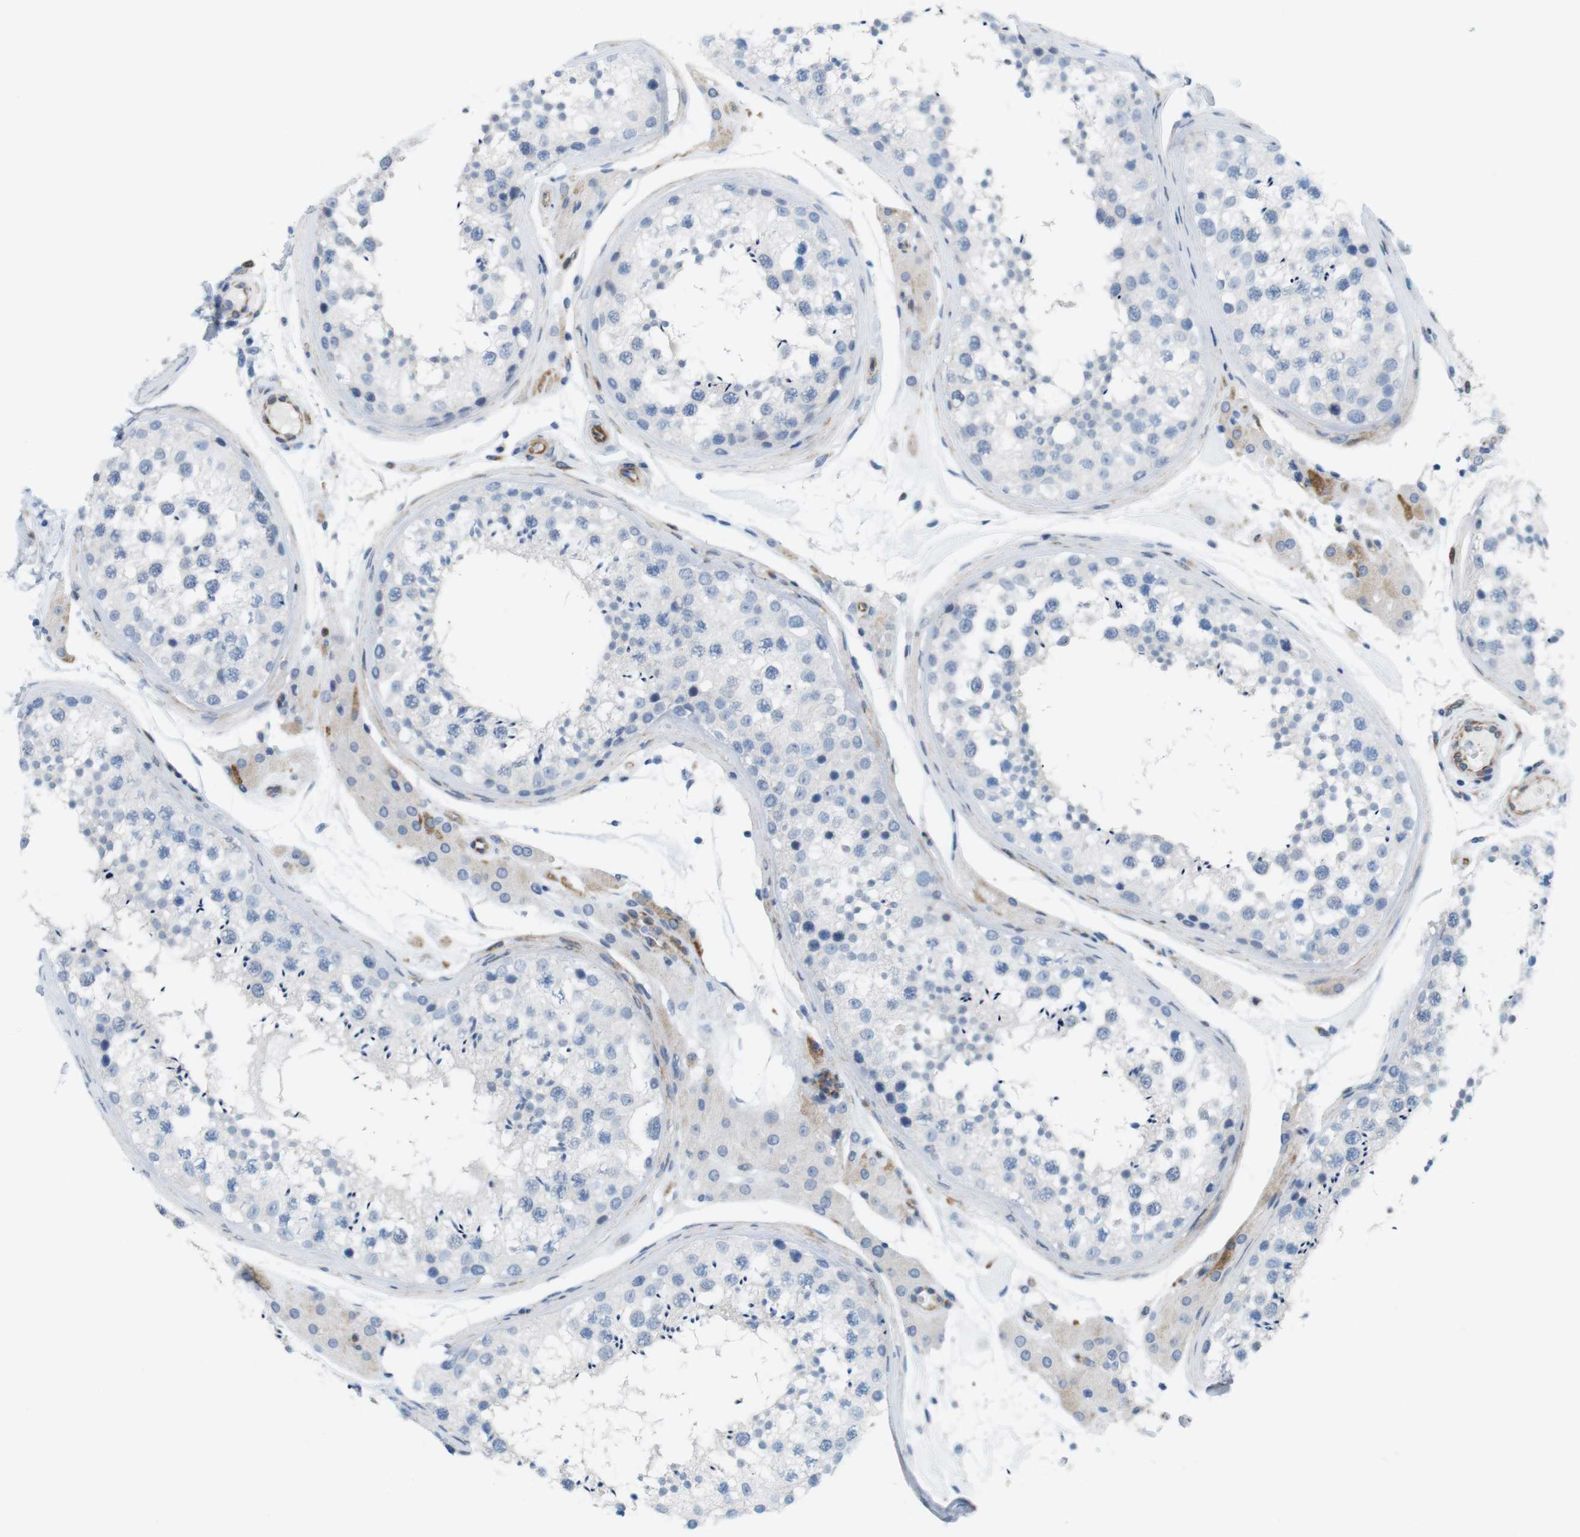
{"staining": {"intensity": "negative", "quantity": "none", "location": "none"}, "tissue": "testis", "cell_type": "Cells in seminiferous ducts", "image_type": "normal", "snomed": [{"axis": "morphology", "description": "Normal tissue, NOS"}, {"axis": "topography", "description": "Testis"}], "caption": "DAB immunohistochemical staining of unremarkable testis reveals no significant staining in cells in seminiferous ducts. (DAB immunohistochemistry (IHC) visualized using brightfield microscopy, high magnification).", "gene": "MYH9", "patient": {"sex": "male", "age": 46}}